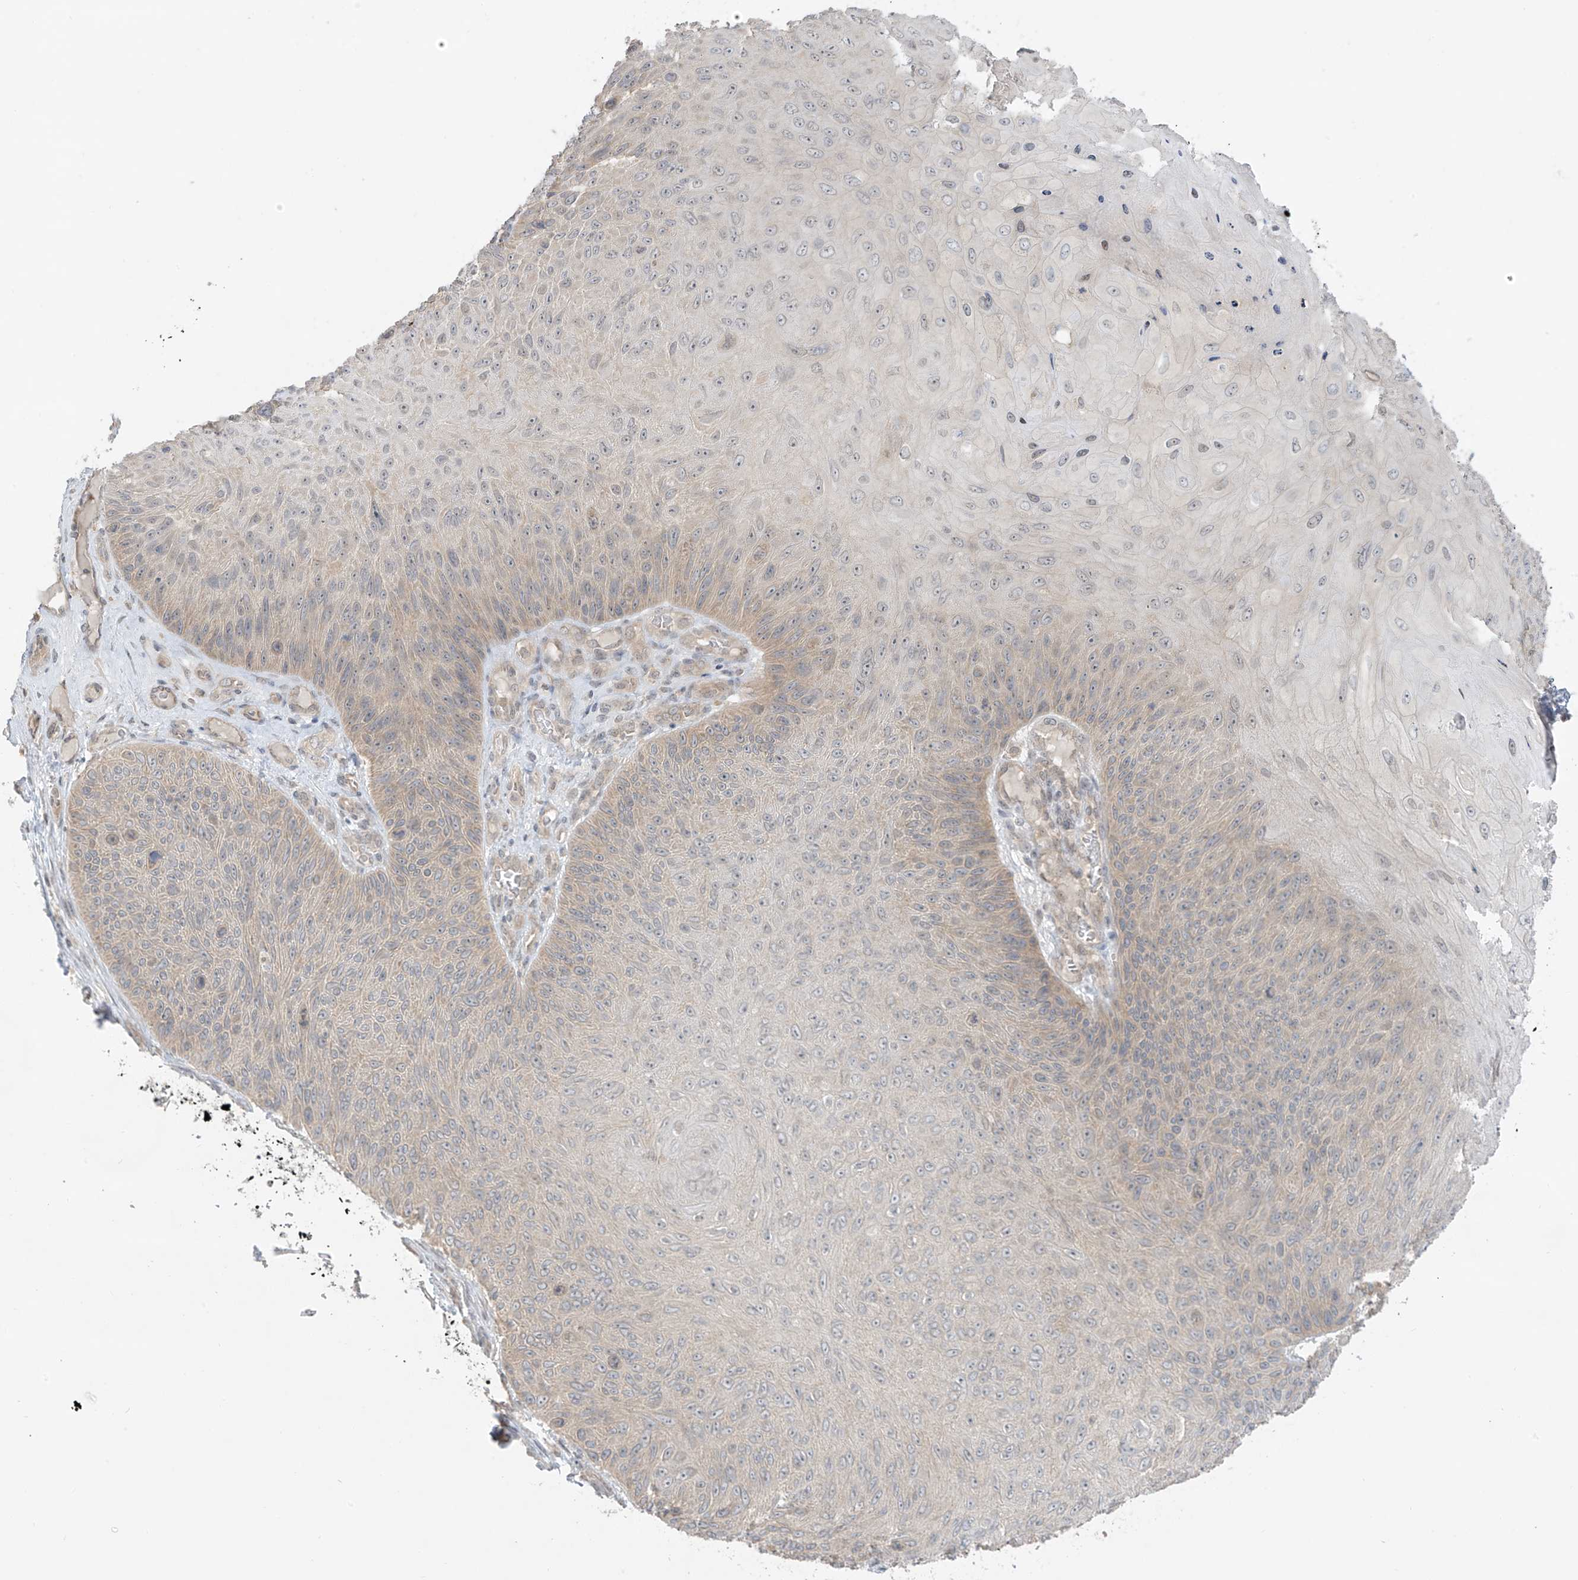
{"staining": {"intensity": "weak", "quantity": "<25%", "location": "cytoplasmic/membranous"}, "tissue": "skin cancer", "cell_type": "Tumor cells", "image_type": "cancer", "snomed": [{"axis": "morphology", "description": "Squamous cell carcinoma, NOS"}, {"axis": "topography", "description": "Skin"}], "caption": "Immunohistochemistry (IHC) of skin squamous cell carcinoma shows no expression in tumor cells.", "gene": "ANGEL2", "patient": {"sex": "female", "age": 88}}